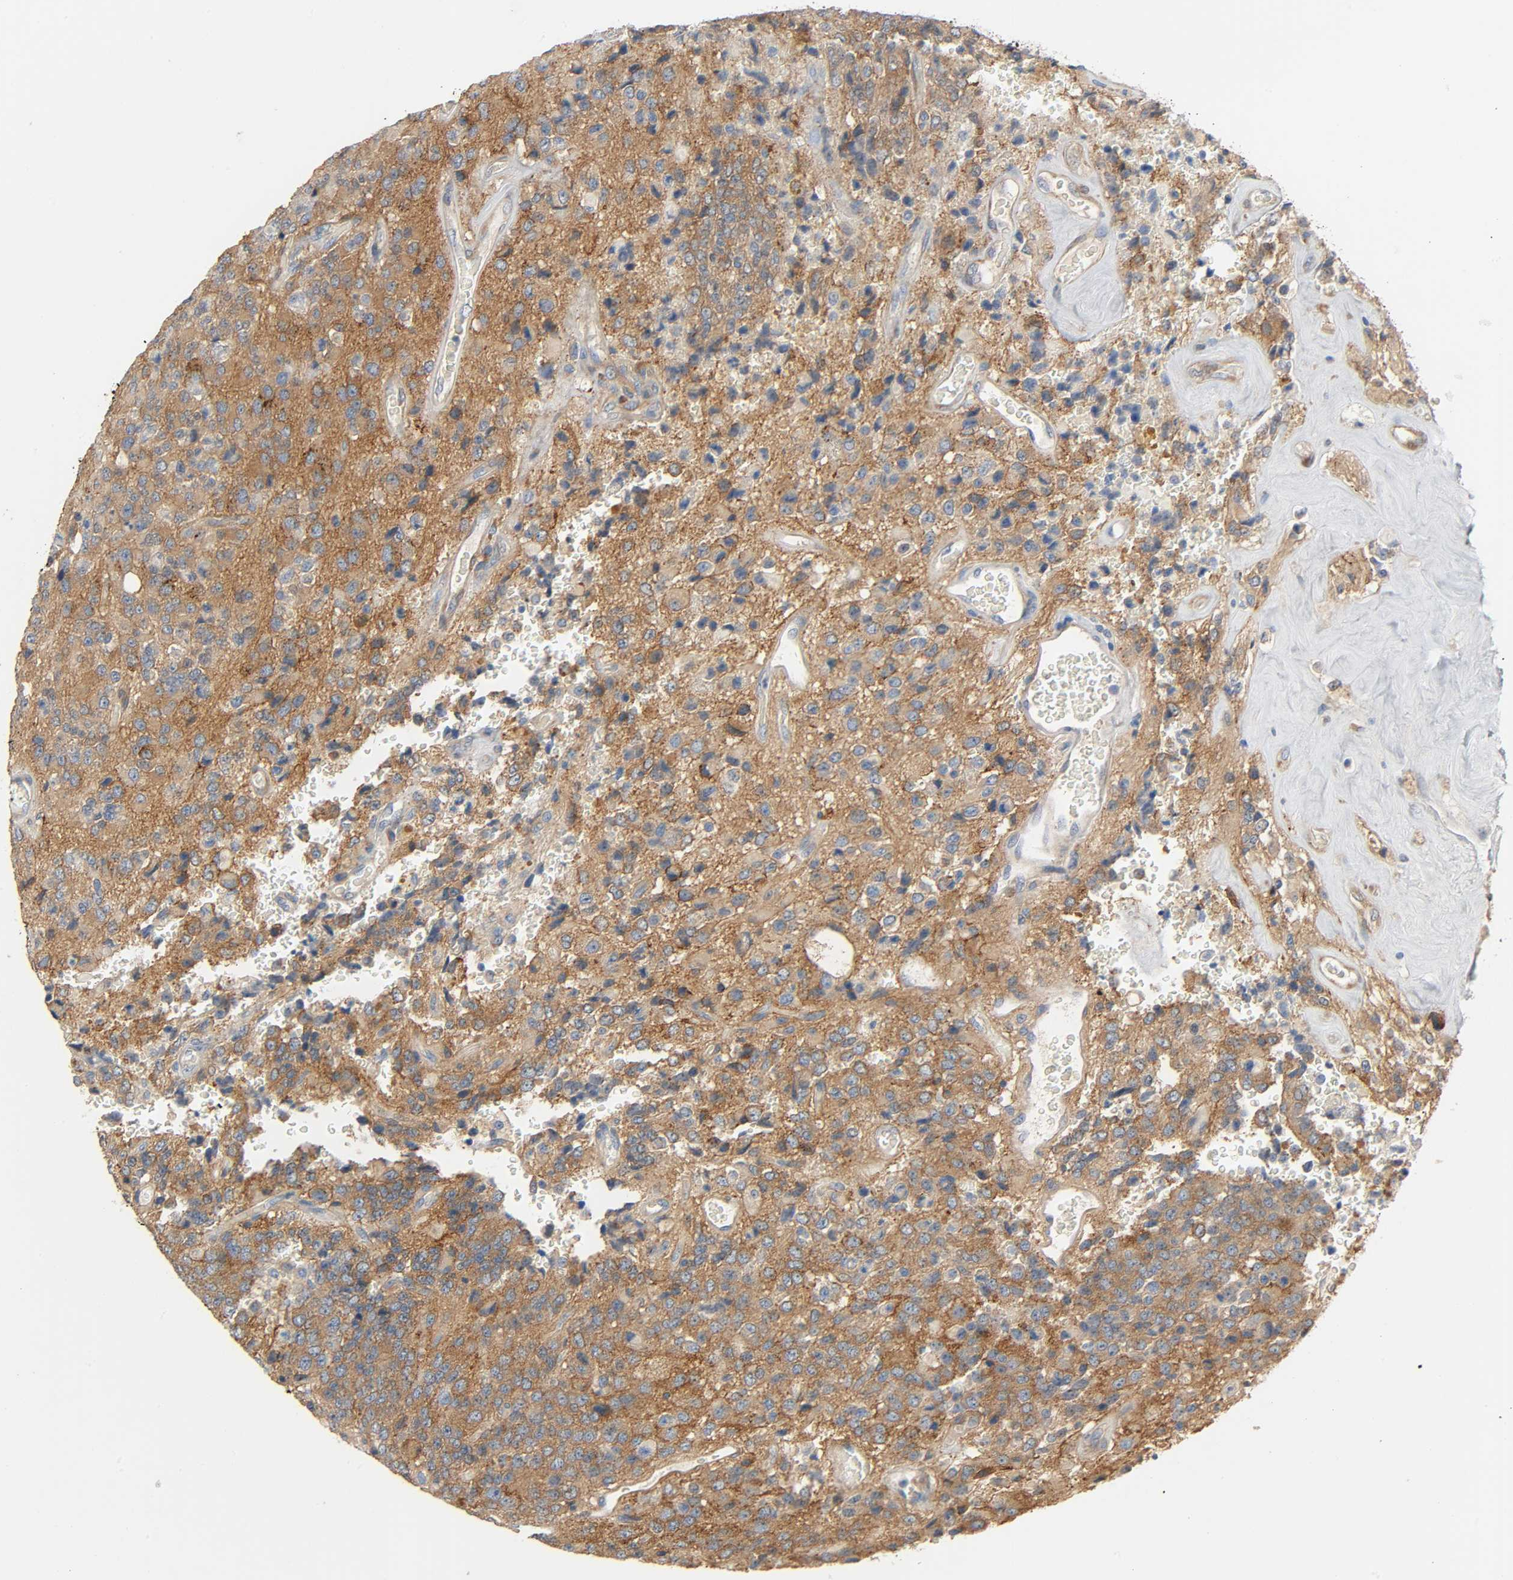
{"staining": {"intensity": "strong", "quantity": ">75%", "location": "cytoplasmic/membranous"}, "tissue": "glioma", "cell_type": "Tumor cells", "image_type": "cancer", "snomed": [{"axis": "morphology", "description": "Glioma, malignant, High grade"}, {"axis": "topography", "description": "pancreas cauda"}], "caption": "Protein analysis of glioma tissue demonstrates strong cytoplasmic/membranous expression in approximately >75% of tumor cells. Immunohistochemistry stains the protein in brown and the nuclei are stained blue.", "gene": "ARPC1A", "patient": {"sex": "male", "age": 60}}